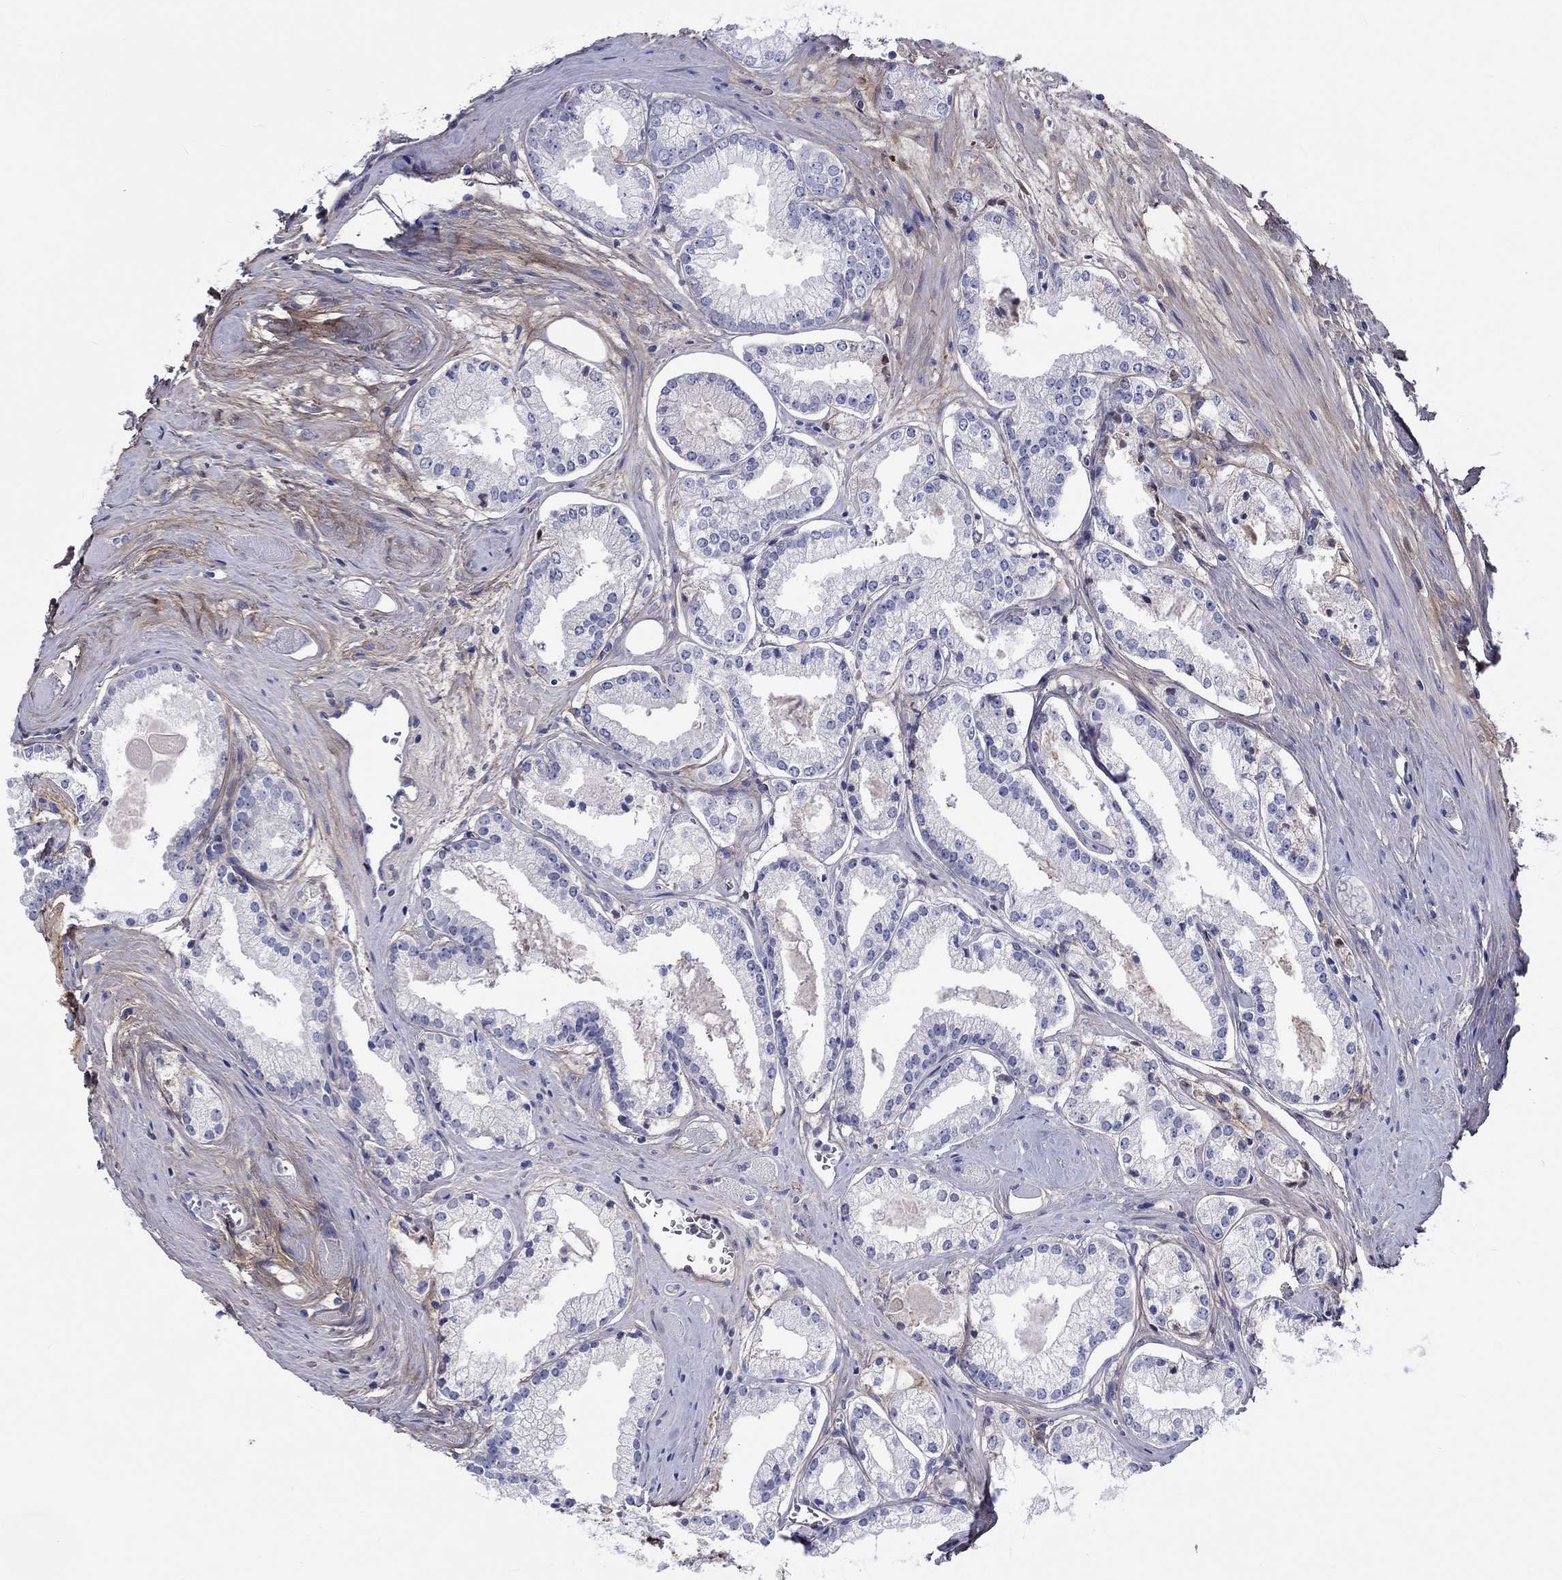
{"staining": {"intensity": "negative", "quantity": "none", "location": "none"}, "tissue": "prostate cancer", "cell_type": "Tumor cells", "image_type": "cancer", "snomed": [{"axis": "morphology", "description": "Adenocarcinoma, NOS"}, {"axis": "topography", "description": "Prostate"}], "caption": "Immunohistochemical staining of human prostate adenocarcinoma displays no significant expression in tumor cells.", "gene": "TGFBI", "patient": {"sex": "male", "age": 72}}